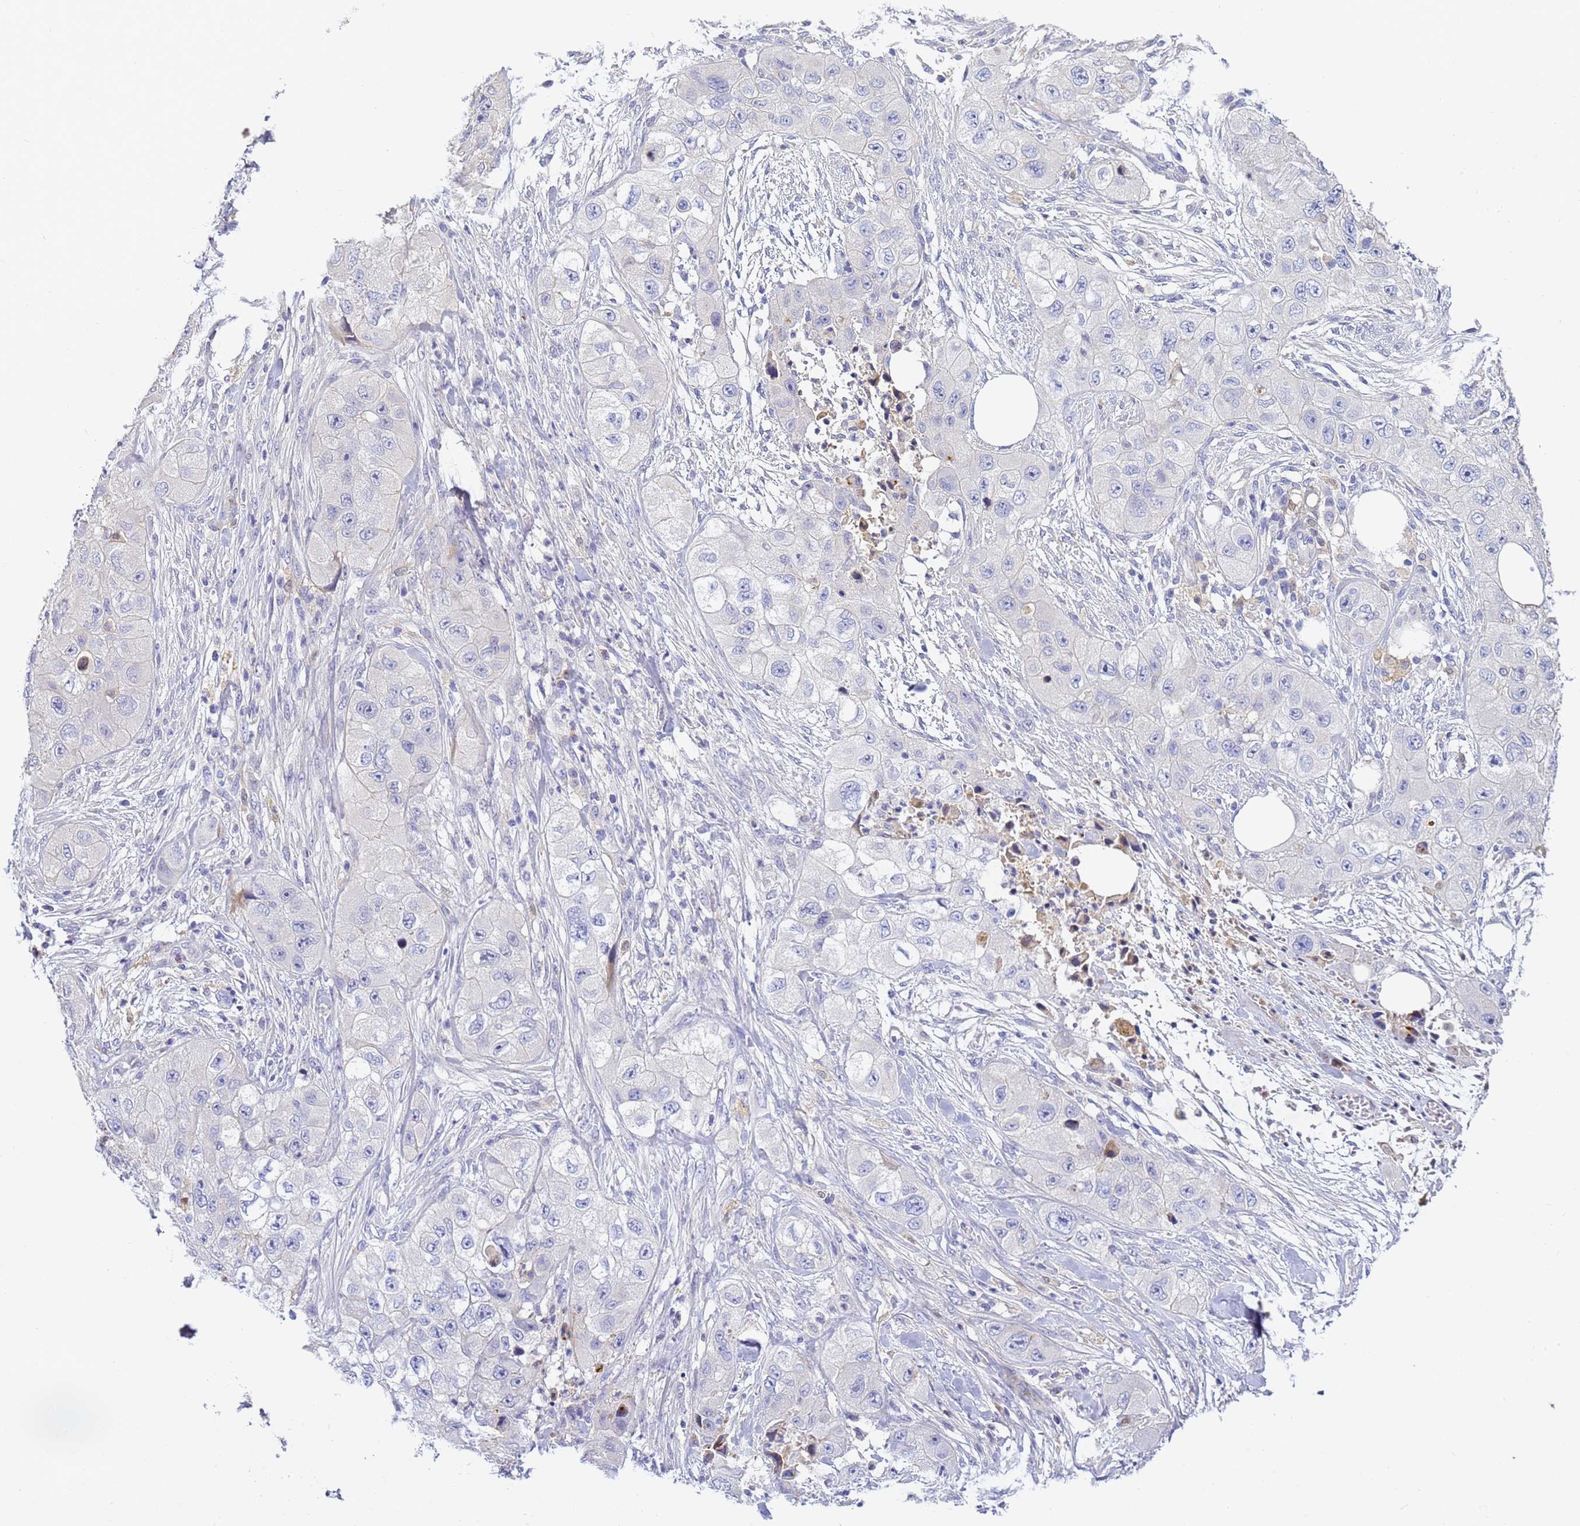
{"staining": {"intensity": "negative", "quantity": "none", "location": "none"}, "tissue": "skin cancer", "cell_type": "Tumor cells", "image_type": "cancer", "snomed": [{"axis": "morphology", "description": "Squamous cell carcinoma, NOS"}, {"axis": "topography", "description": "Skin"}, {"axis": "topography", "description": "Subcutis"}], "caption": "IHC photomicrograph of human skin cancer stained for a protein (brown), which demonstrates no staining in tumor cells. Brightfield microscopy of IHC stained with DAB (brown) and hematoxylin (blue), captured at high magnification.", "gene": "CFH", "patient": {"sex": "male", "age": 73}}